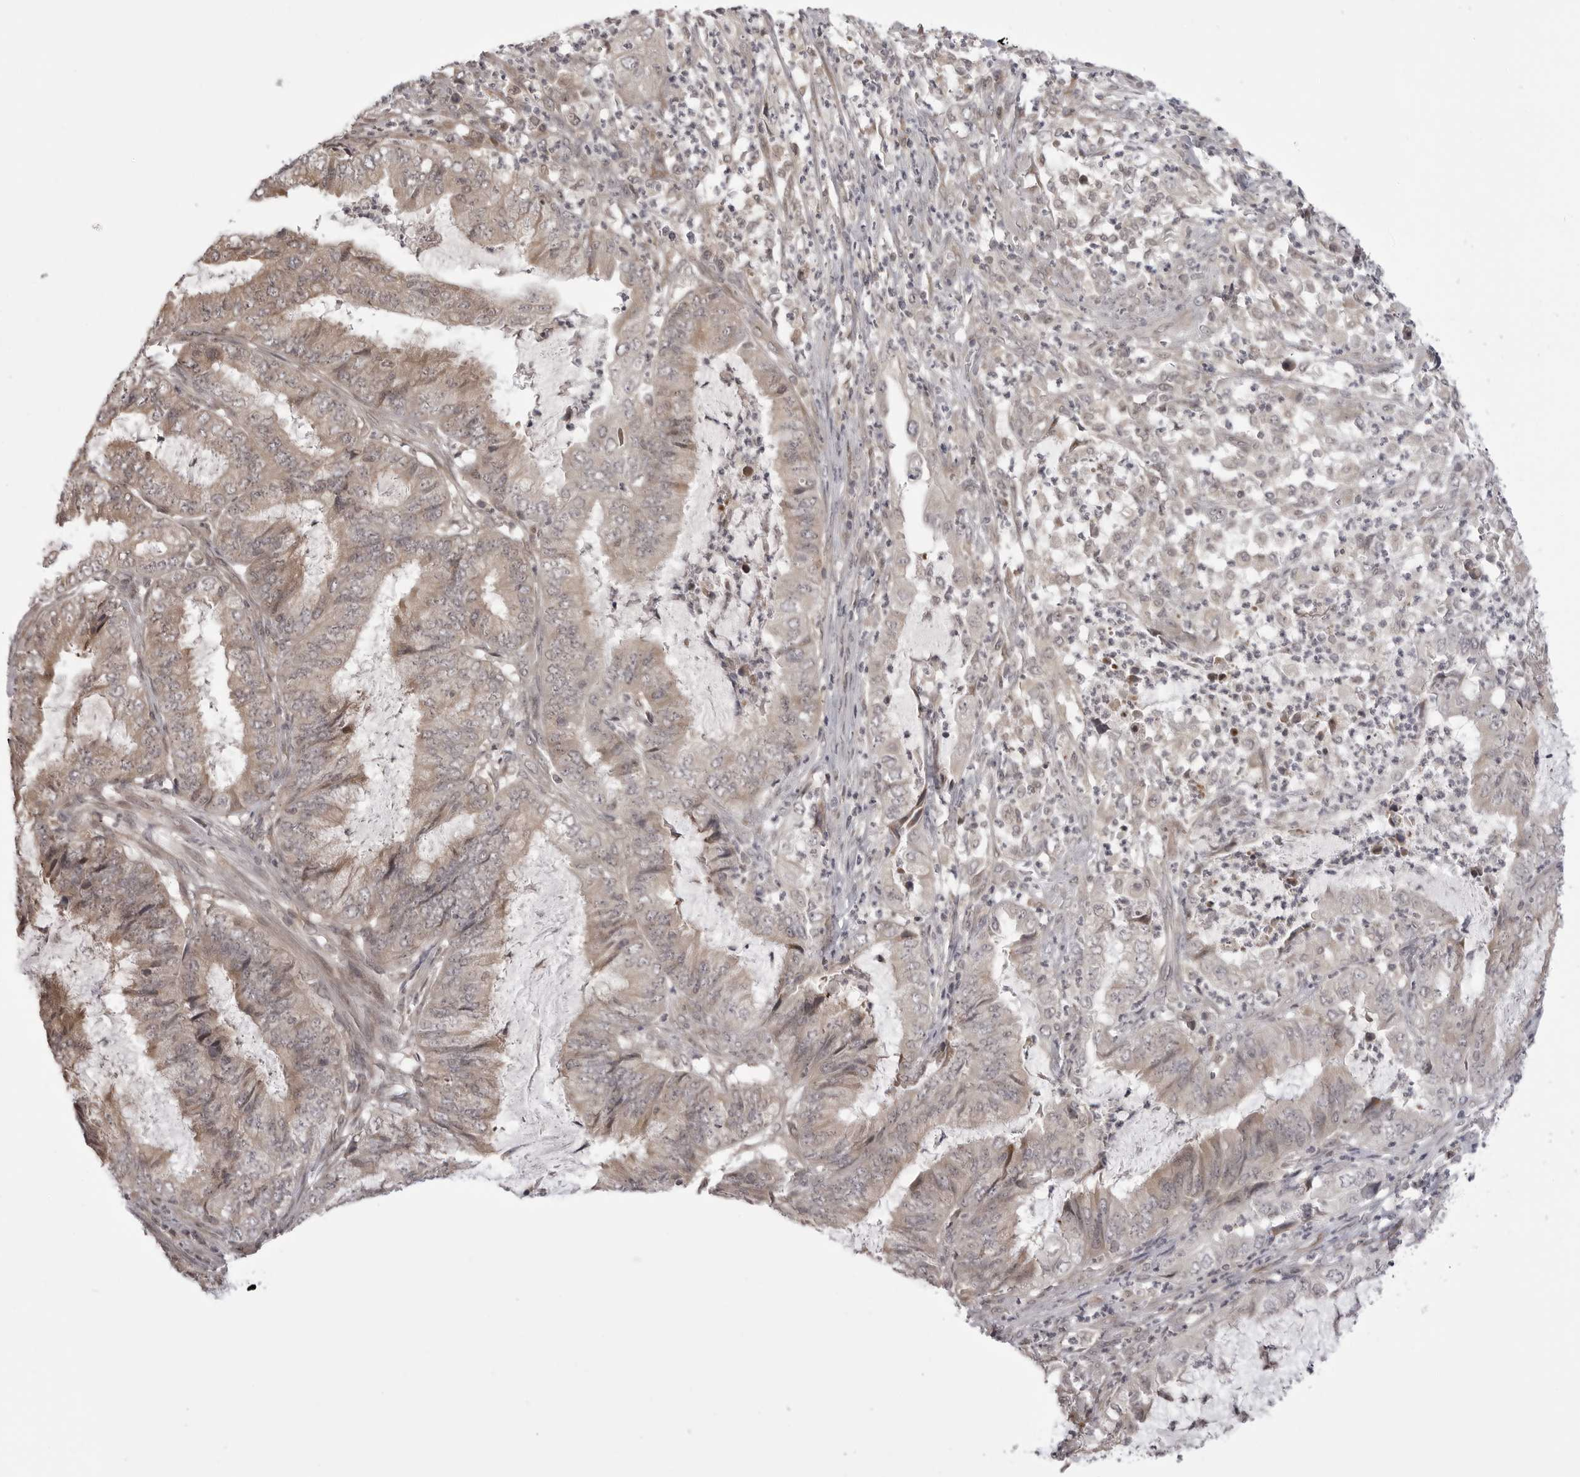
{"staining": {"intensity": "weak", "quantity": "25%-75%", "location": "cytoplasmic/membranous"}, "tissue": "endometrial cancer", "cell_type": "Tumor cells", "image_type": "cancer", "snomed": [{"axis": "morphology", "description": "Adenocarcinoma, NOS"}, {"axis": "topography", "description": "Endometrium"}], "caption": "A low amount of weak cytoplasmic/membranous positivity is appreciated in approximately 25%-75% of tumor cells in endometrial adenocarcinoma tissue.", "gene": "PTK2B", "patient": {"sex": "female", "age": 49}}